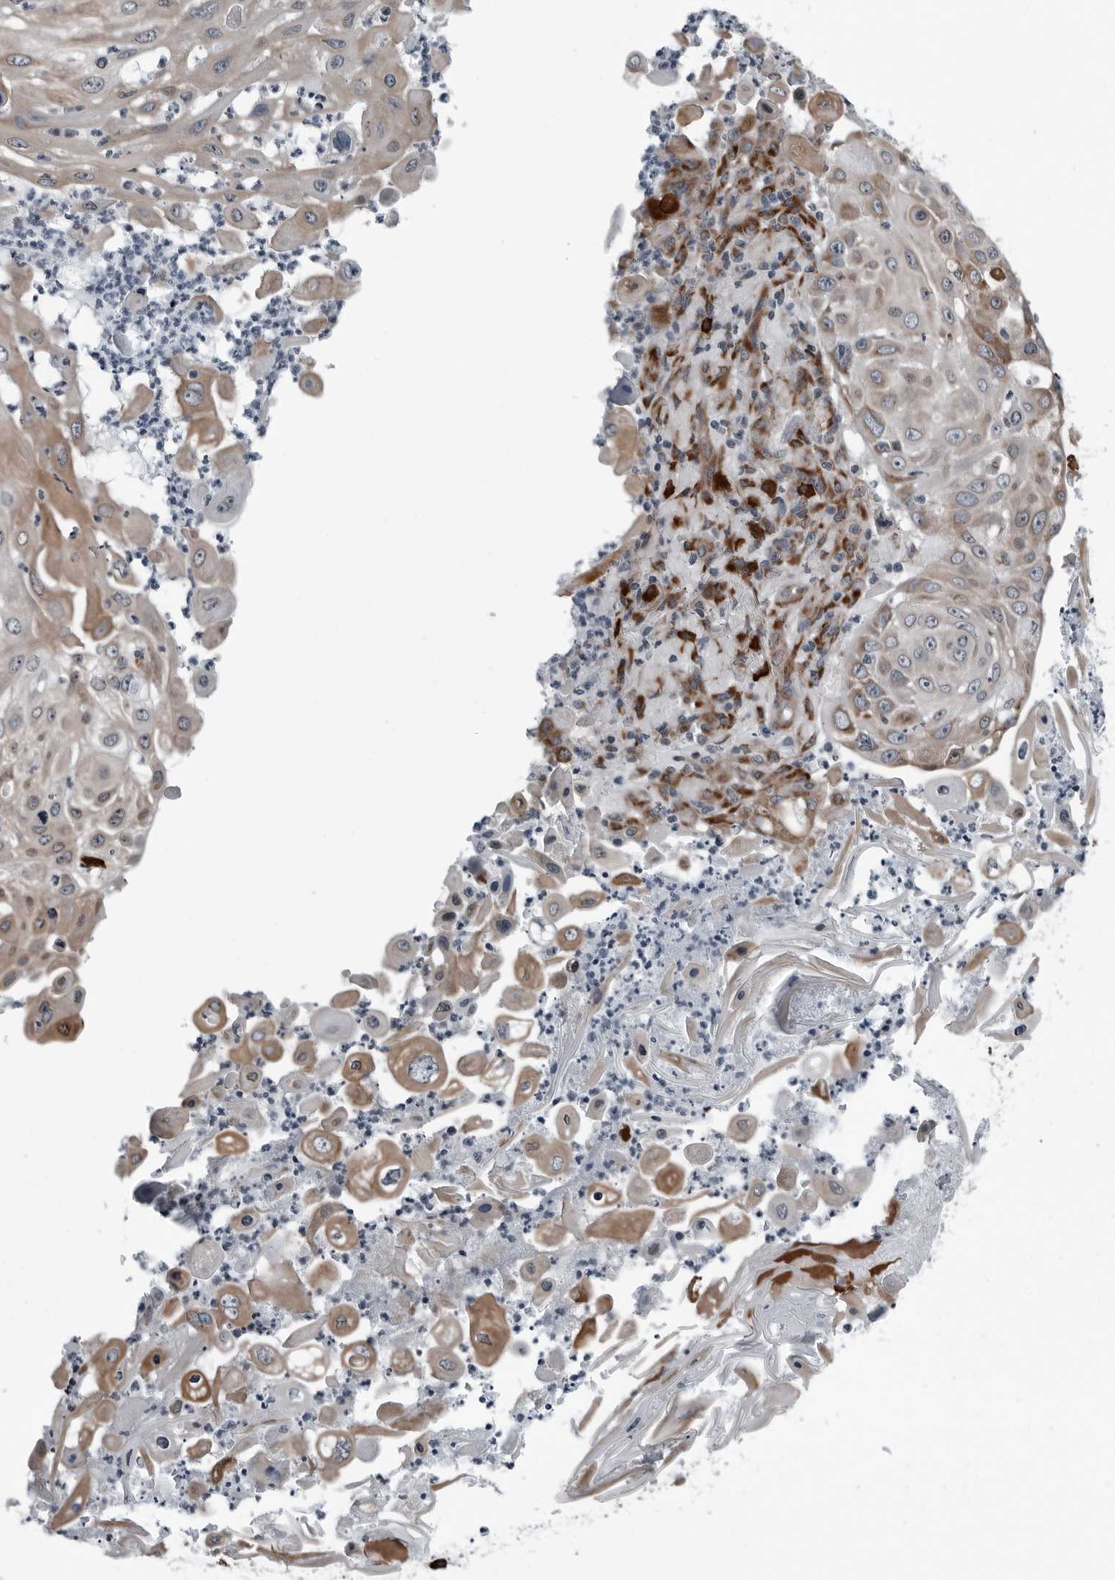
{"staining": {"intensity": "moderate", "quantity": "25%-75%", "location": "cytoplasmic/membranous"}, "tissue": "skin cancer", "cell_type": "Tumor cells", "image_type": "cancer", "snomed": [{"axis": "morphology", "description": "Squamous cell carcinoma, NOS"}, {"axis": "topography", "description": "Skin"}], "caption": "A brown stain shows moderate cytoplasmic/membranous expression of a protein in skin cancer (squamous cell carcinoma) tumor cells. The staining was performed using DAB, with brown indicating positive protein expression. Nuclei are stained blue with hematoxylin.", "gene": "CEP85", "patient": {"sex": "female", "age": 44}}